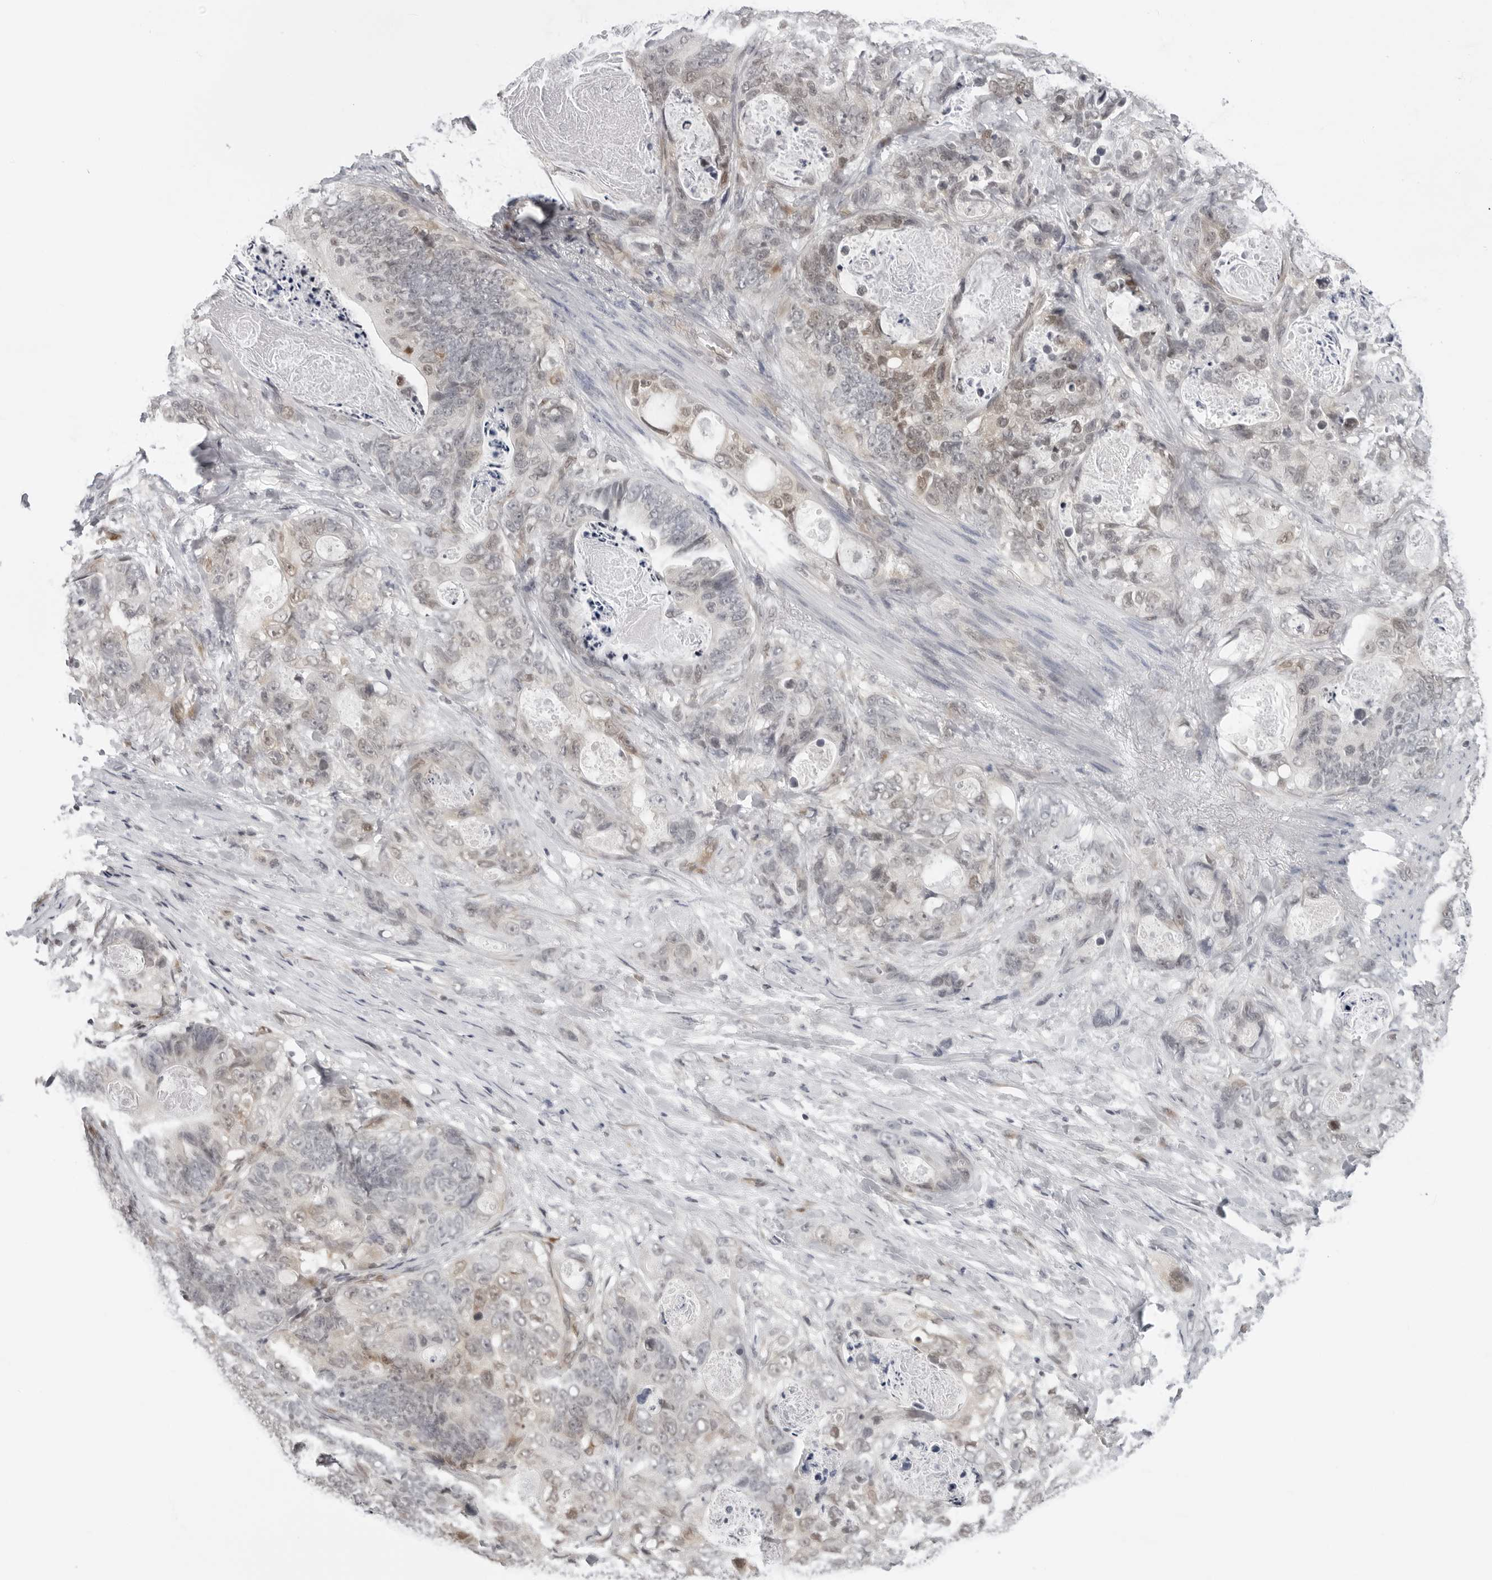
{"staining": {"intensity": "moderate", "quantity": "<25%", "location": "cytoplasmic/membranous"}, "tissue": "stomach cancer", "cell_type": "Tumor cells", "image_type": "cancer", "snomed": [{"axis": "morphology", "description": "Normal tissue, NOS"}, {"axis": "morphology", "description": "Adenocarcinoma, NOS"}, {"axis": "topography", "description": "Stomach"}], "caption": "A brown stain labels moderate cytoplasmic/membranous staining of a protein in stomach cancer tumor cells.", "gene": "CASP7", "patient": {"sex": "female", "age": 89}}